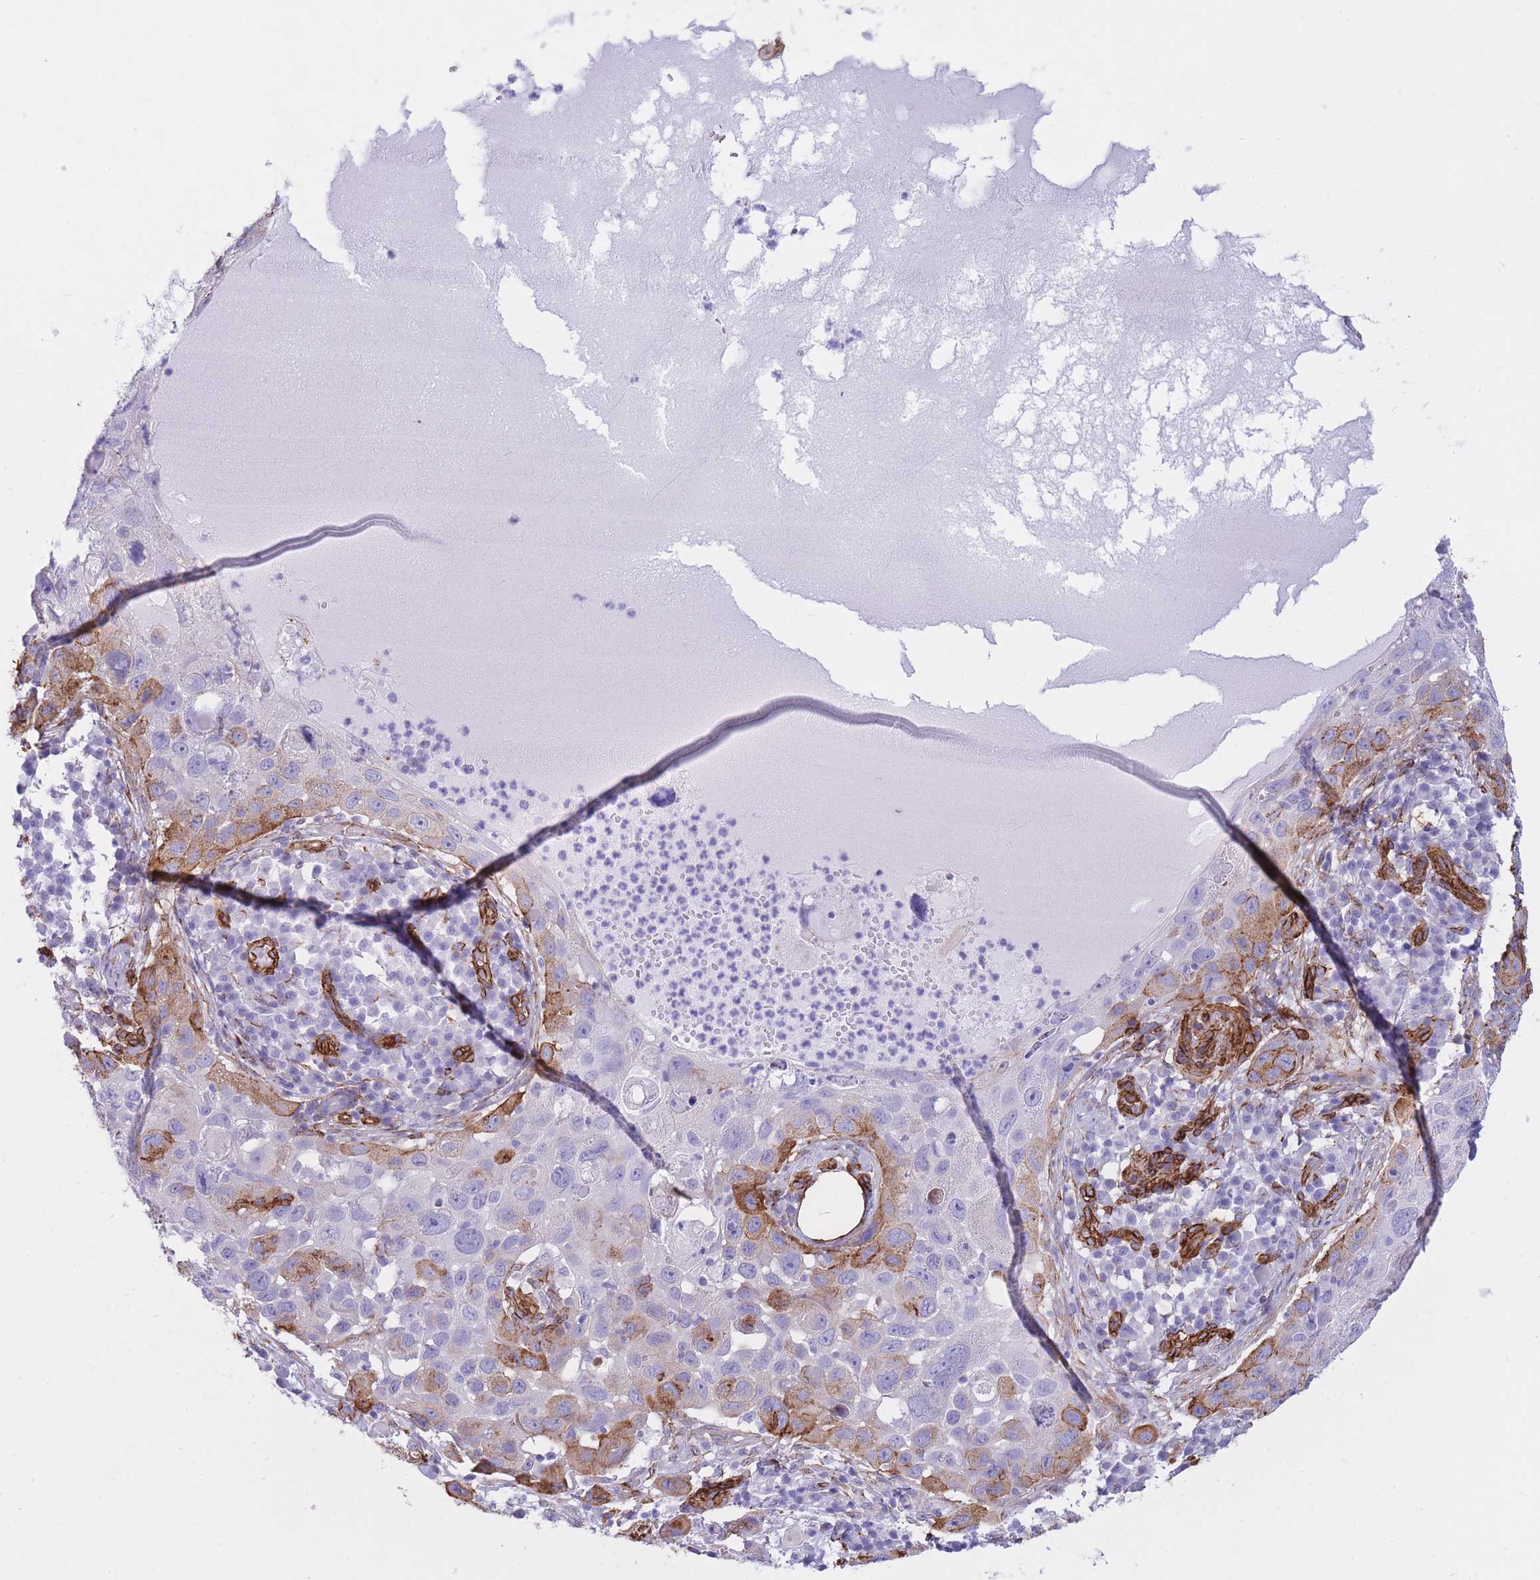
{"staining": {"intensity": "moderate", "quantity": "<25%", "location": "cytoplasmic/membranous"}, "tissue": "skin cancer", "cell_type": "Tumor cells", "image_type": "cancer", "snomed": [{"axis": "morphology", "description": "Squamous cell carcinoma in situ, NOS"}, {"axis": "morphology", "description": "Squamous cell carcinoma, NOS"}, {"axis": "topography", "description": "Skin"}], "caption": "The photomicrograph reveals staining of skin cancer (squamous cell carcinoma in situ), revealing moderate cytoplasmic/membranous protein expression (brown color) within tumor cells.", "gene": "CAVIN1", "patient": {"sex": "male", "age": 93}}